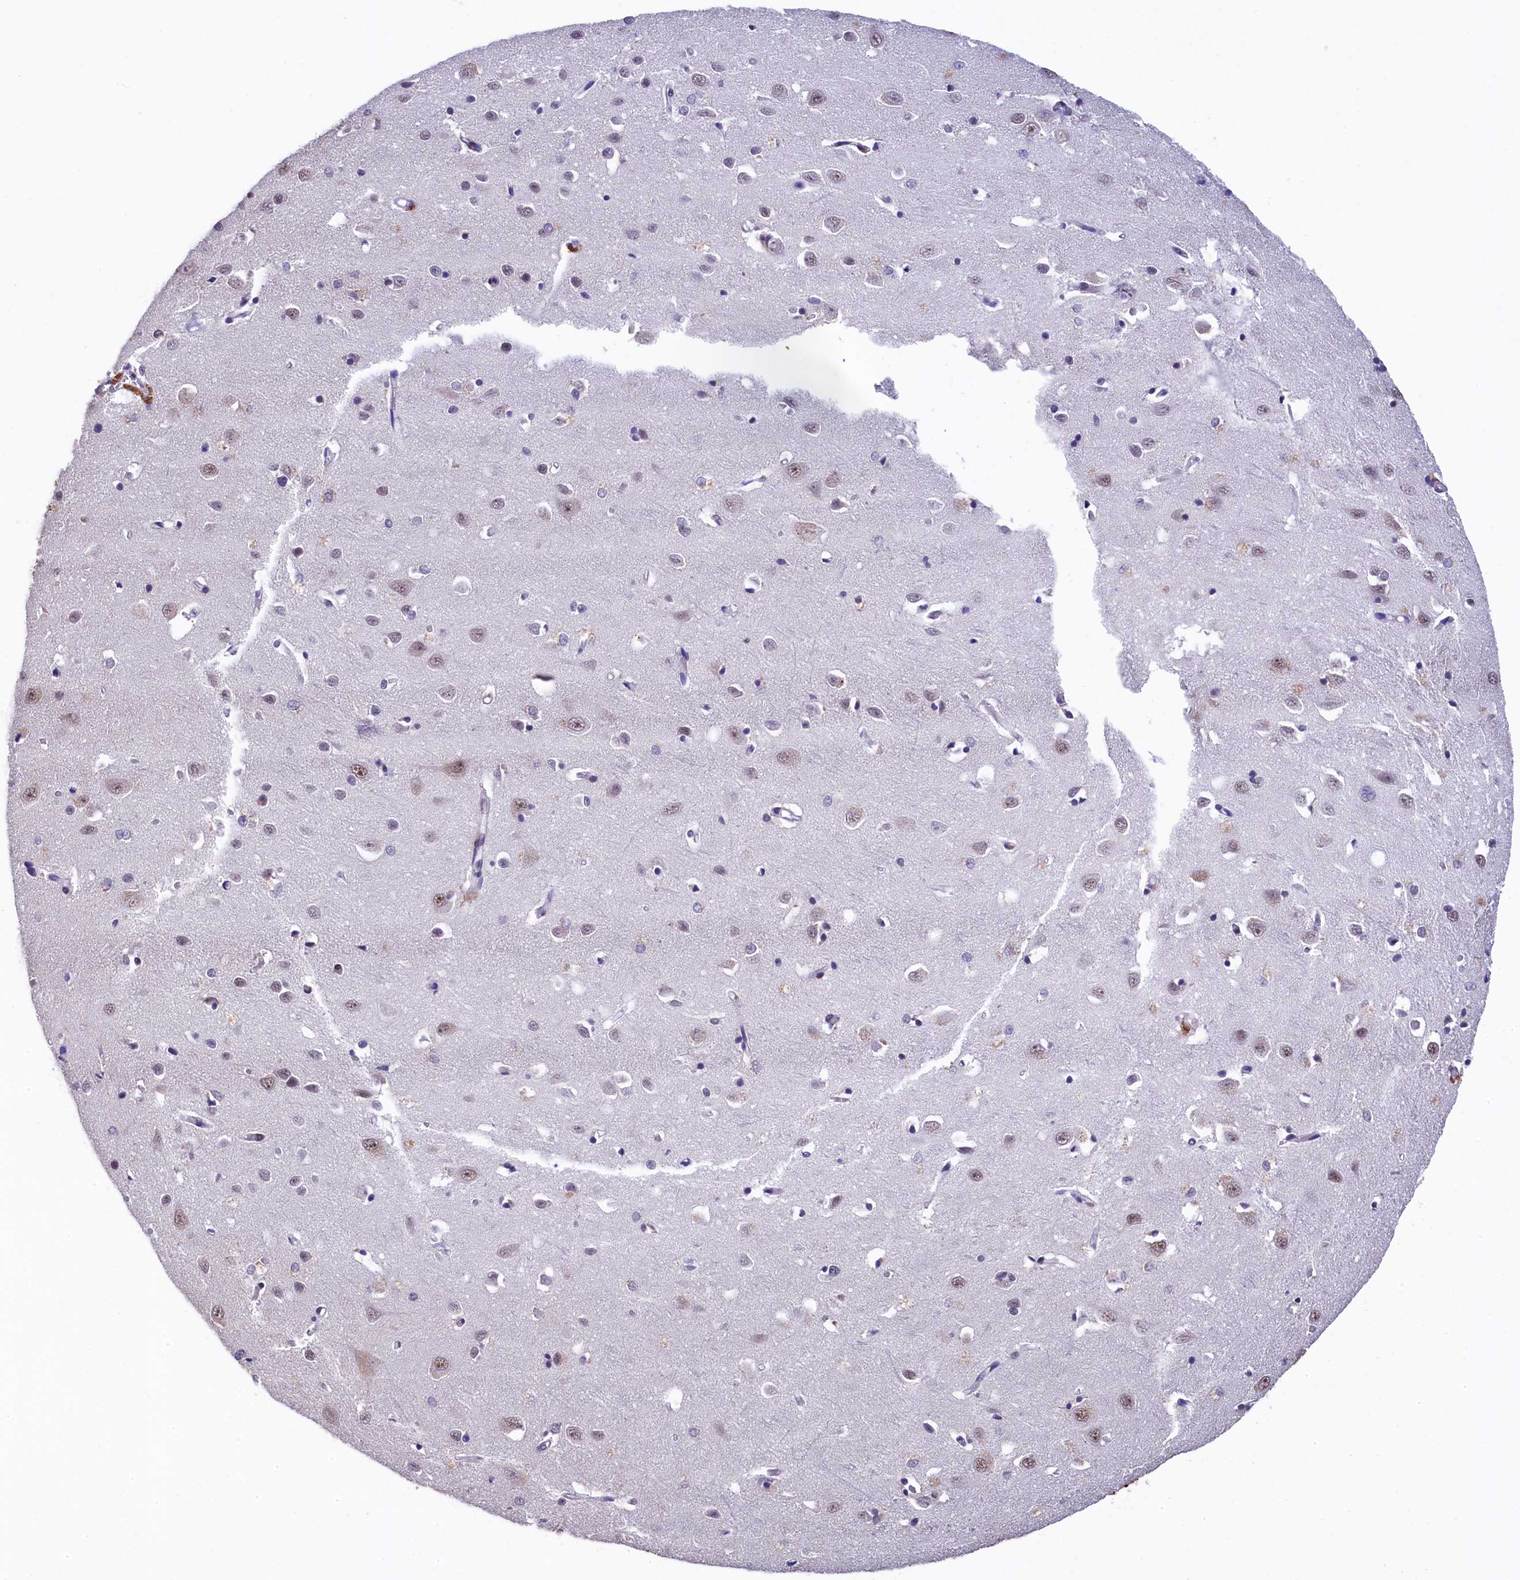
{"staining": {"intensity": "negative", "quantity": "none", "location": "none"}, "tissue": "cerebral cortex", "cell_type": "Endothelial cells", "image_type": "normal", "snomed": [{"axis": "morphology", "description": "Normal tissue, NOS"}, {"axis": "topography", "description": "Cerebral cortex"}], "caption": "Cerebral cortex stained for a protein using immunohistochemistry (IHC) demonstrates no expression endothelial cells.", "gene": "HECTD4", "patient": {"sex": "female", "age": 64}}